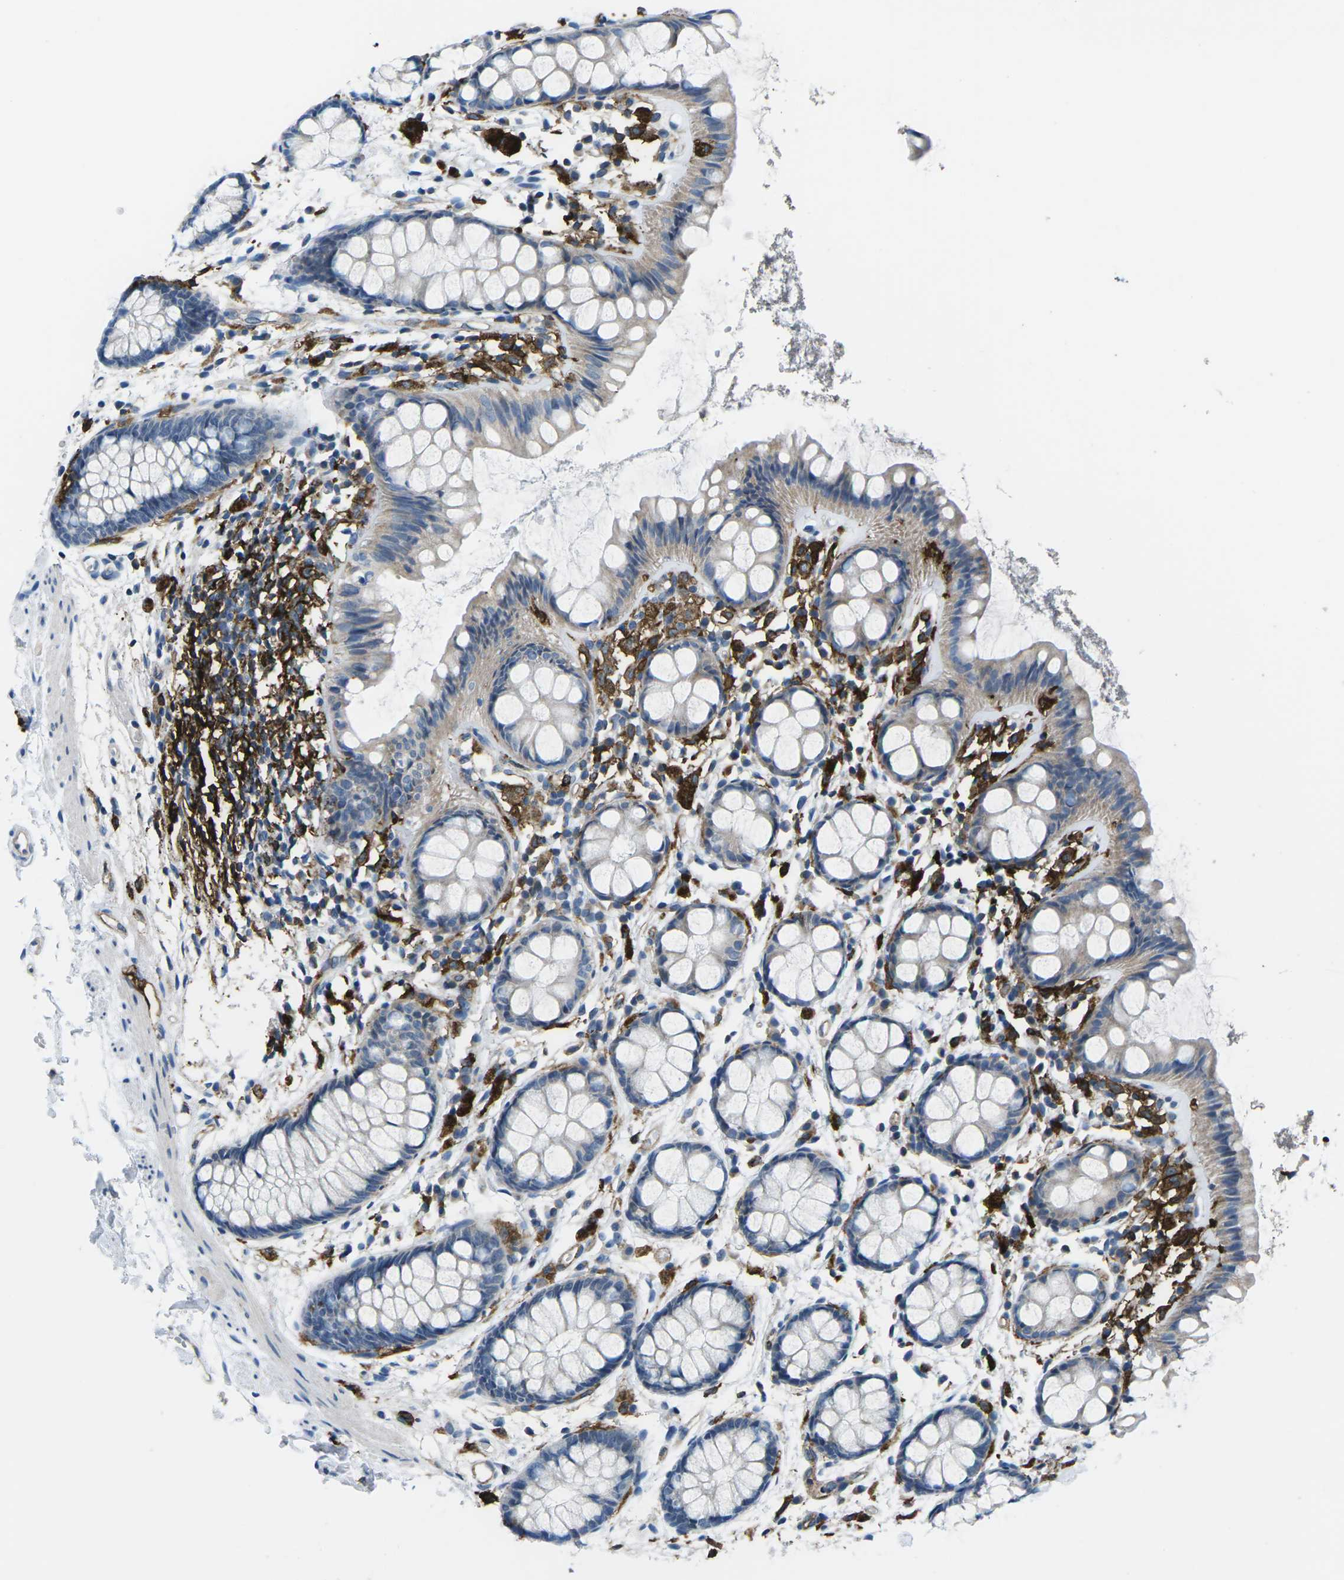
{"staining": {"intensity": "moderate", "quantity": ">75%", "location": "cytoplasmic/membranous"}, "tissue": "rectum", "cell_type": "Glandular cells", "image_type": "normal", "snomed": [{"axis": "morphology", "description": "Normal tissue, NOS"}, {"axis": "topography", "description": "Rectum"}], "caption": "High-magnification brightfield microscopy of benign rectum stained with DAB (3,3'-diaminobenzidine) (brown) and counterstained with hematoxylin (blue). glandular cells exhibit moderate cytoplasmic/membranous positivity is identified in about>75% of cells. Using DAB (3,3'-diaminobenzidine) (brown) and hematoxylin (blue) stains, captured at high magnification using brightfield microscopy.", "gene": "PTPN1", "patient": {"sex": "female", "age": 66}}